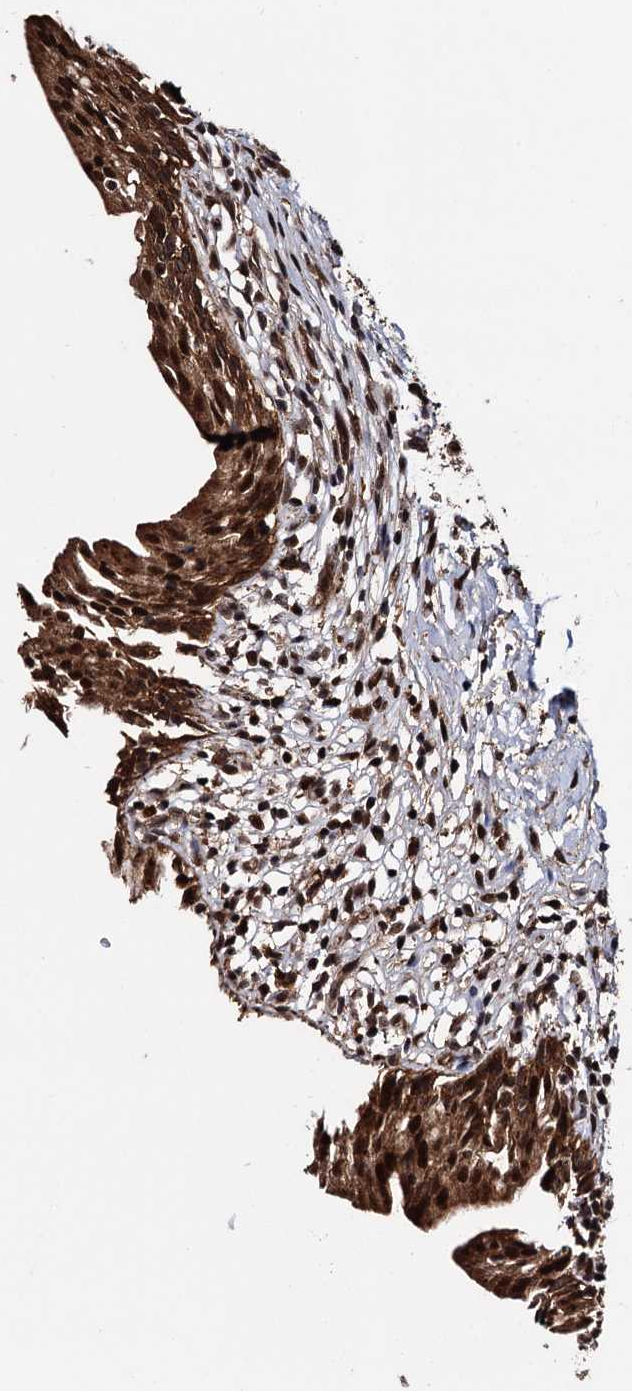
{"staining": {"intensity": "strong", "quantity": ">75%", "location": "cytoplasmic/membranous,nuclear"}, "tissue": "urinary bladder", "cell_type": "Urothelial cells", "image_type": "normal", "snomed": [{"axis": "morphology", "description": "Normal tissue, NOS"}, {"axis": "morphology", "description": "Inflammation, NOS"}, {"axis": "topography", "description": "Urinary bladder"}], "caption": "An image showing strong cytoplasmic/membranous,nuclear staining in approximately >75% of urothelial cells in normal urinary bladder, as visualized by brown immunohistochemical staining.", "gene": "CEP192", "patient": {"sex": "male", "age": 63}}